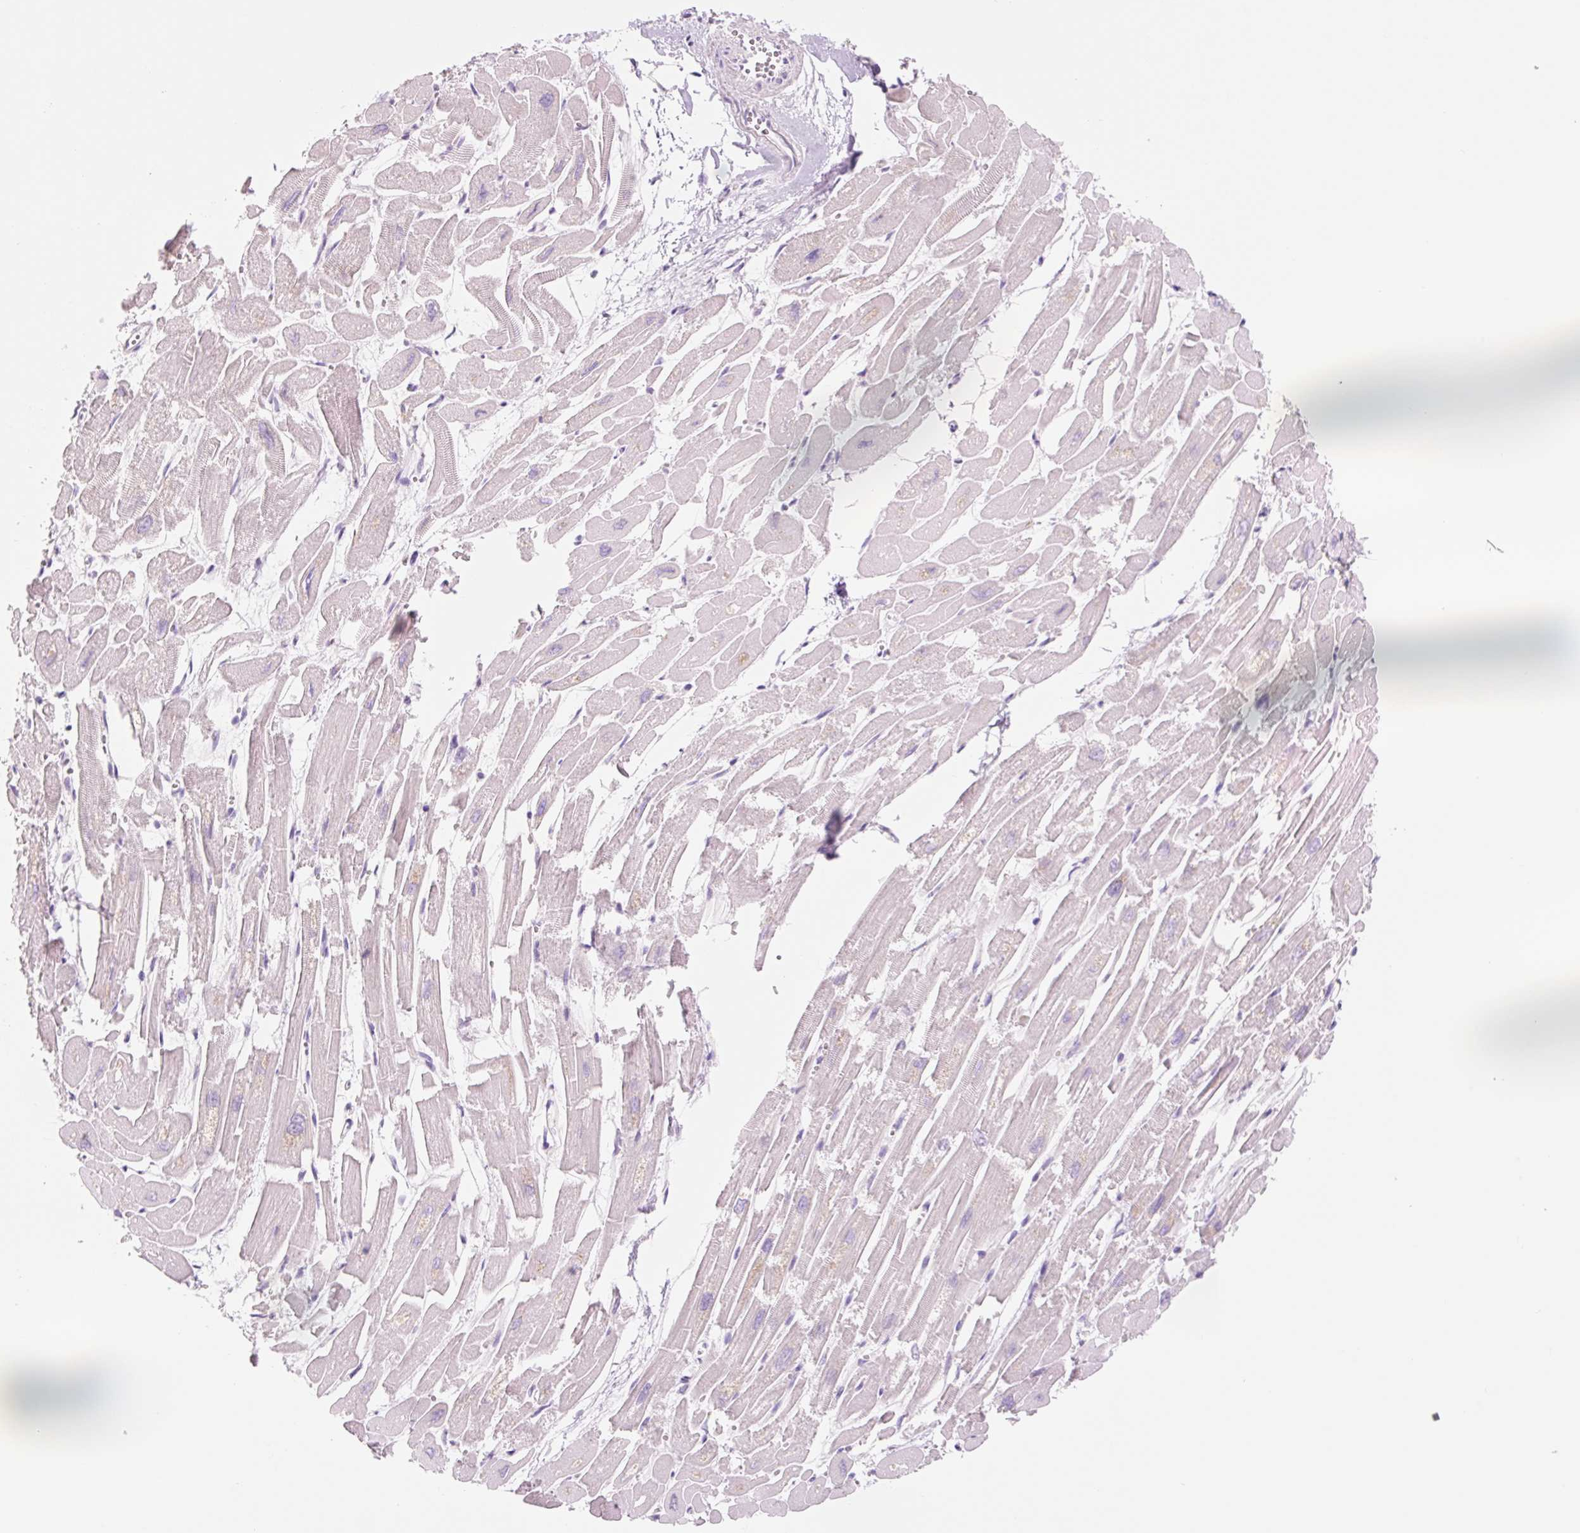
{"staining": {"intensity": "negative", "quantity": "none", "location": "none"}, "tissue": "heart muscle", "cell_type": "Cardiomyocytes", "image_type": "normal", "snomed": [{"axis": "morphology", "description": "Normal tissue, NOS"}, {"axis": "topography", "description": "Heart"}], "caption": "A high-resolution image shows IHC staining of unremarkable heart muscle, which shows no significant staining in cardiomyocytes.", "gene": "CELF6", "patient": {"sex": "male", "age": 54}}